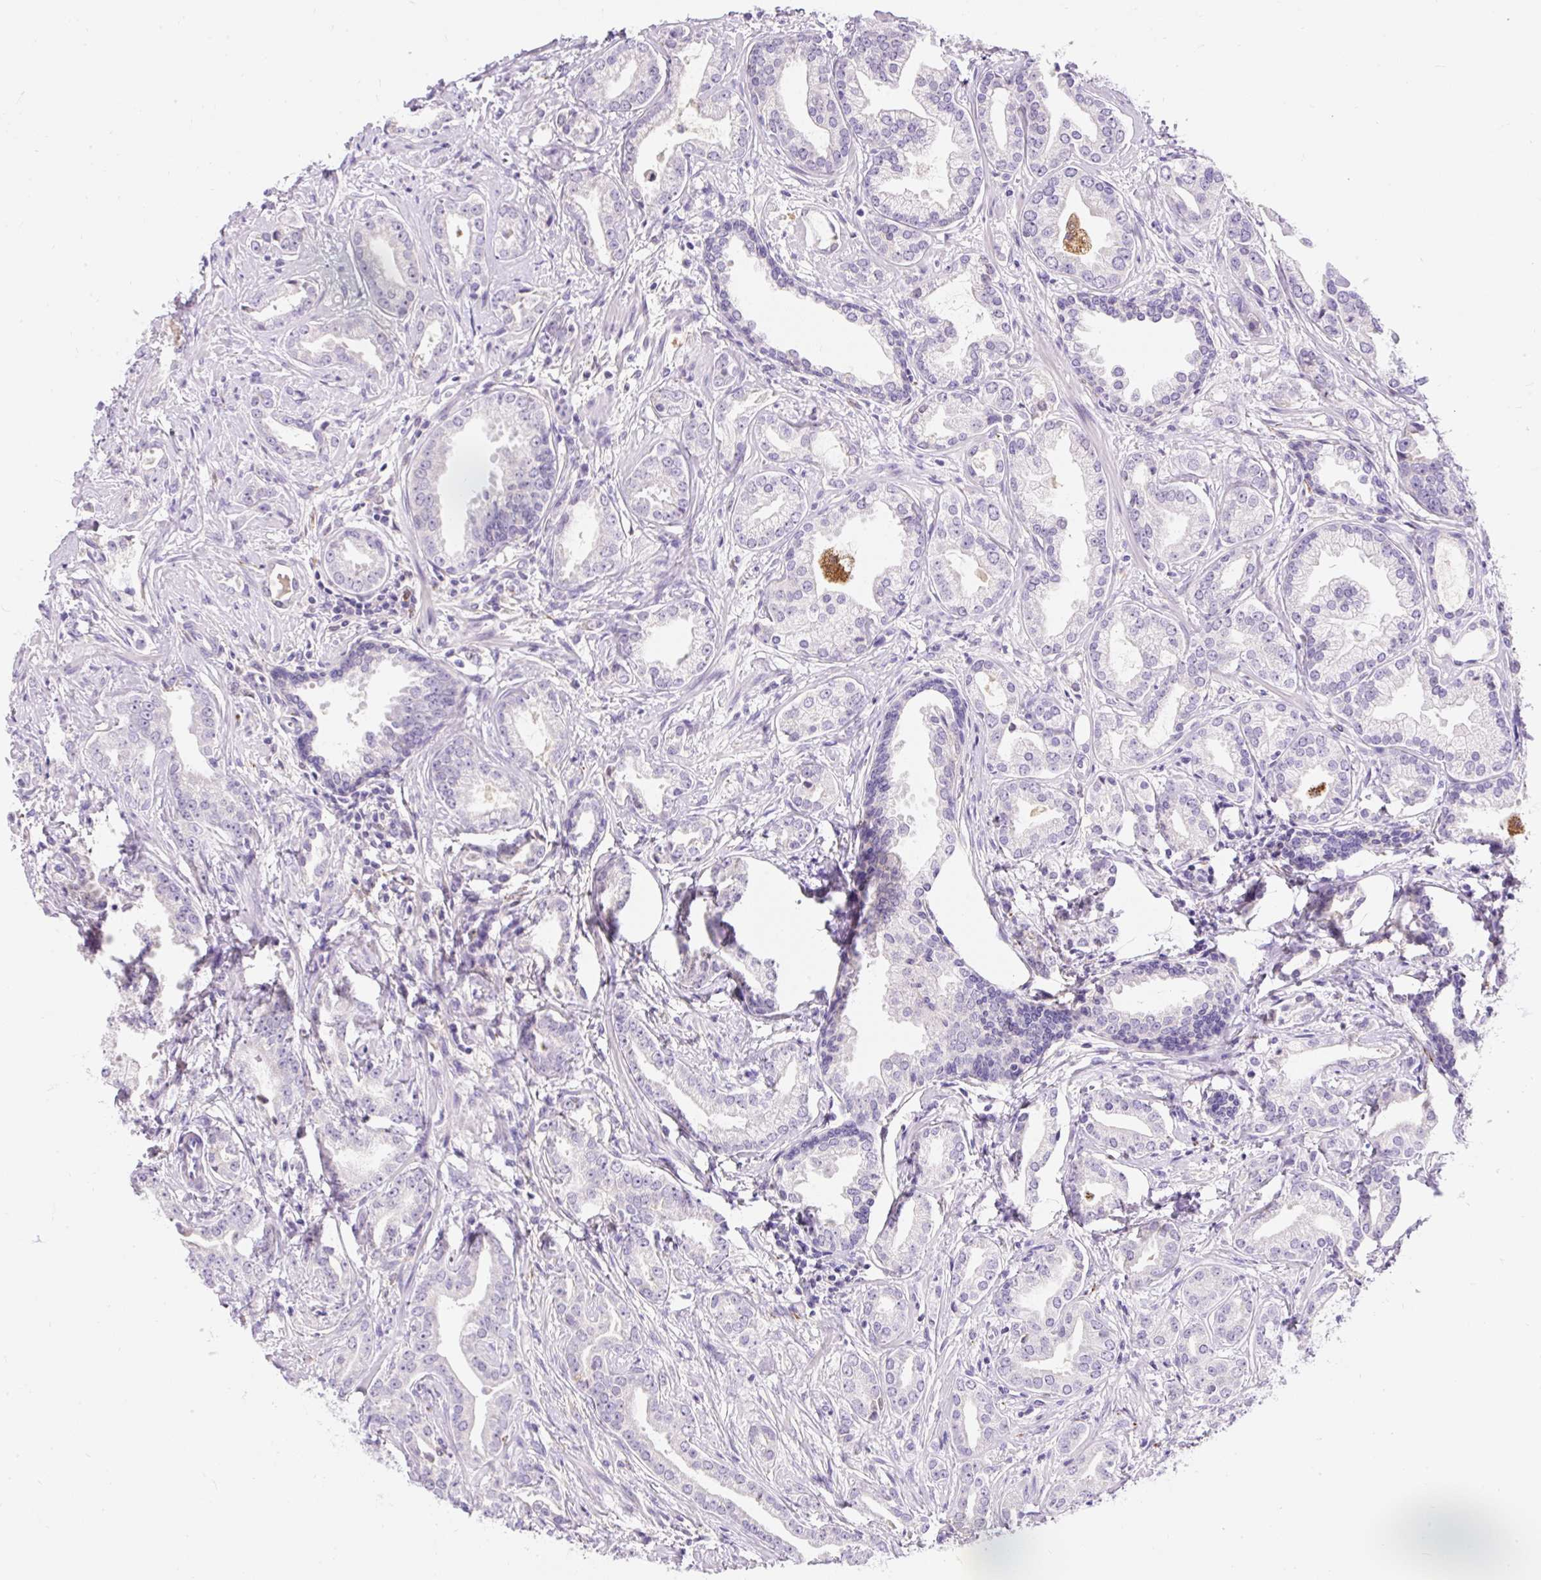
{"staining": {"intensity": "negative", "quantity": "none", "location": "none"}, "tissue": "prostate cancer", "cell_type": "Tumor cells", "image_type": "cancer", "snomed": [{"axis": "morphology", "description": "Adenocarcinoma, Medium grade"}, {"axis": "topography", "description": "Prostate"}], "caption": "Photomicrograph shows no significant protein positivity in tumor cells of prostate cancer.", "gene": "TMEM150C", "patient": {"sex": "male", "age": 57}}